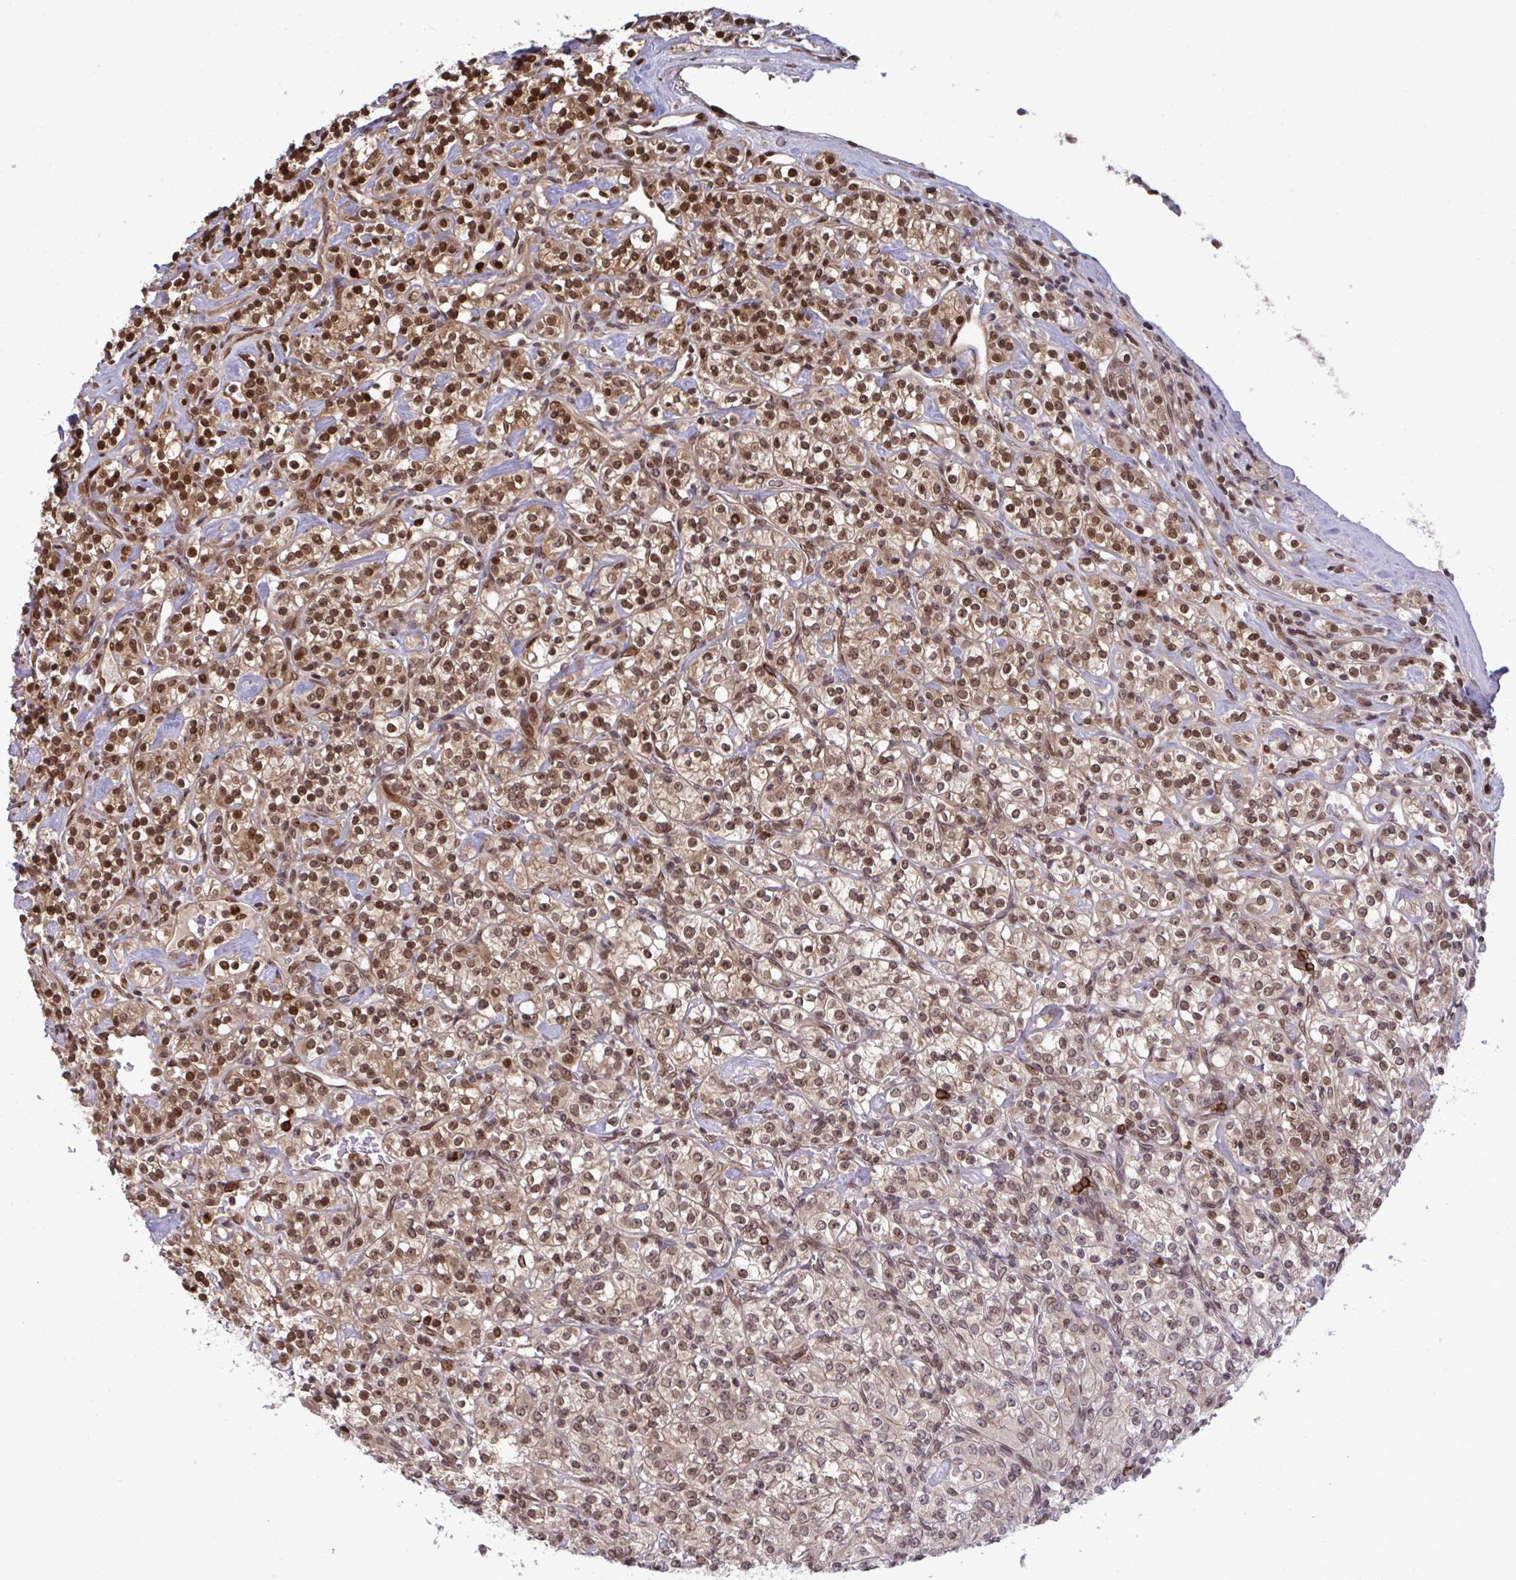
{"staining": {"intensity": "moderate", "quantity": "25%-75%", "location": "nuclear"}, "tissue": "renal cancer", "cell_type": "Tumor cells", "image_type": "cancer", "snomed": [{"axis": "morphology", "description": "Adenocarcinoma, NOS"}, {"axis": "topography", "description": "Kidney"}], "caption": "Immunohistochemistry (IHC) (DAB (3,3'-diaminobenzidine)) staining of human renal adenocarcinoma exhibits moderate nuclear protein staining in approximately 25%-75% of tumor cells.", "gene": "UXT", "patient": {"sex": "male", "age": 77}}